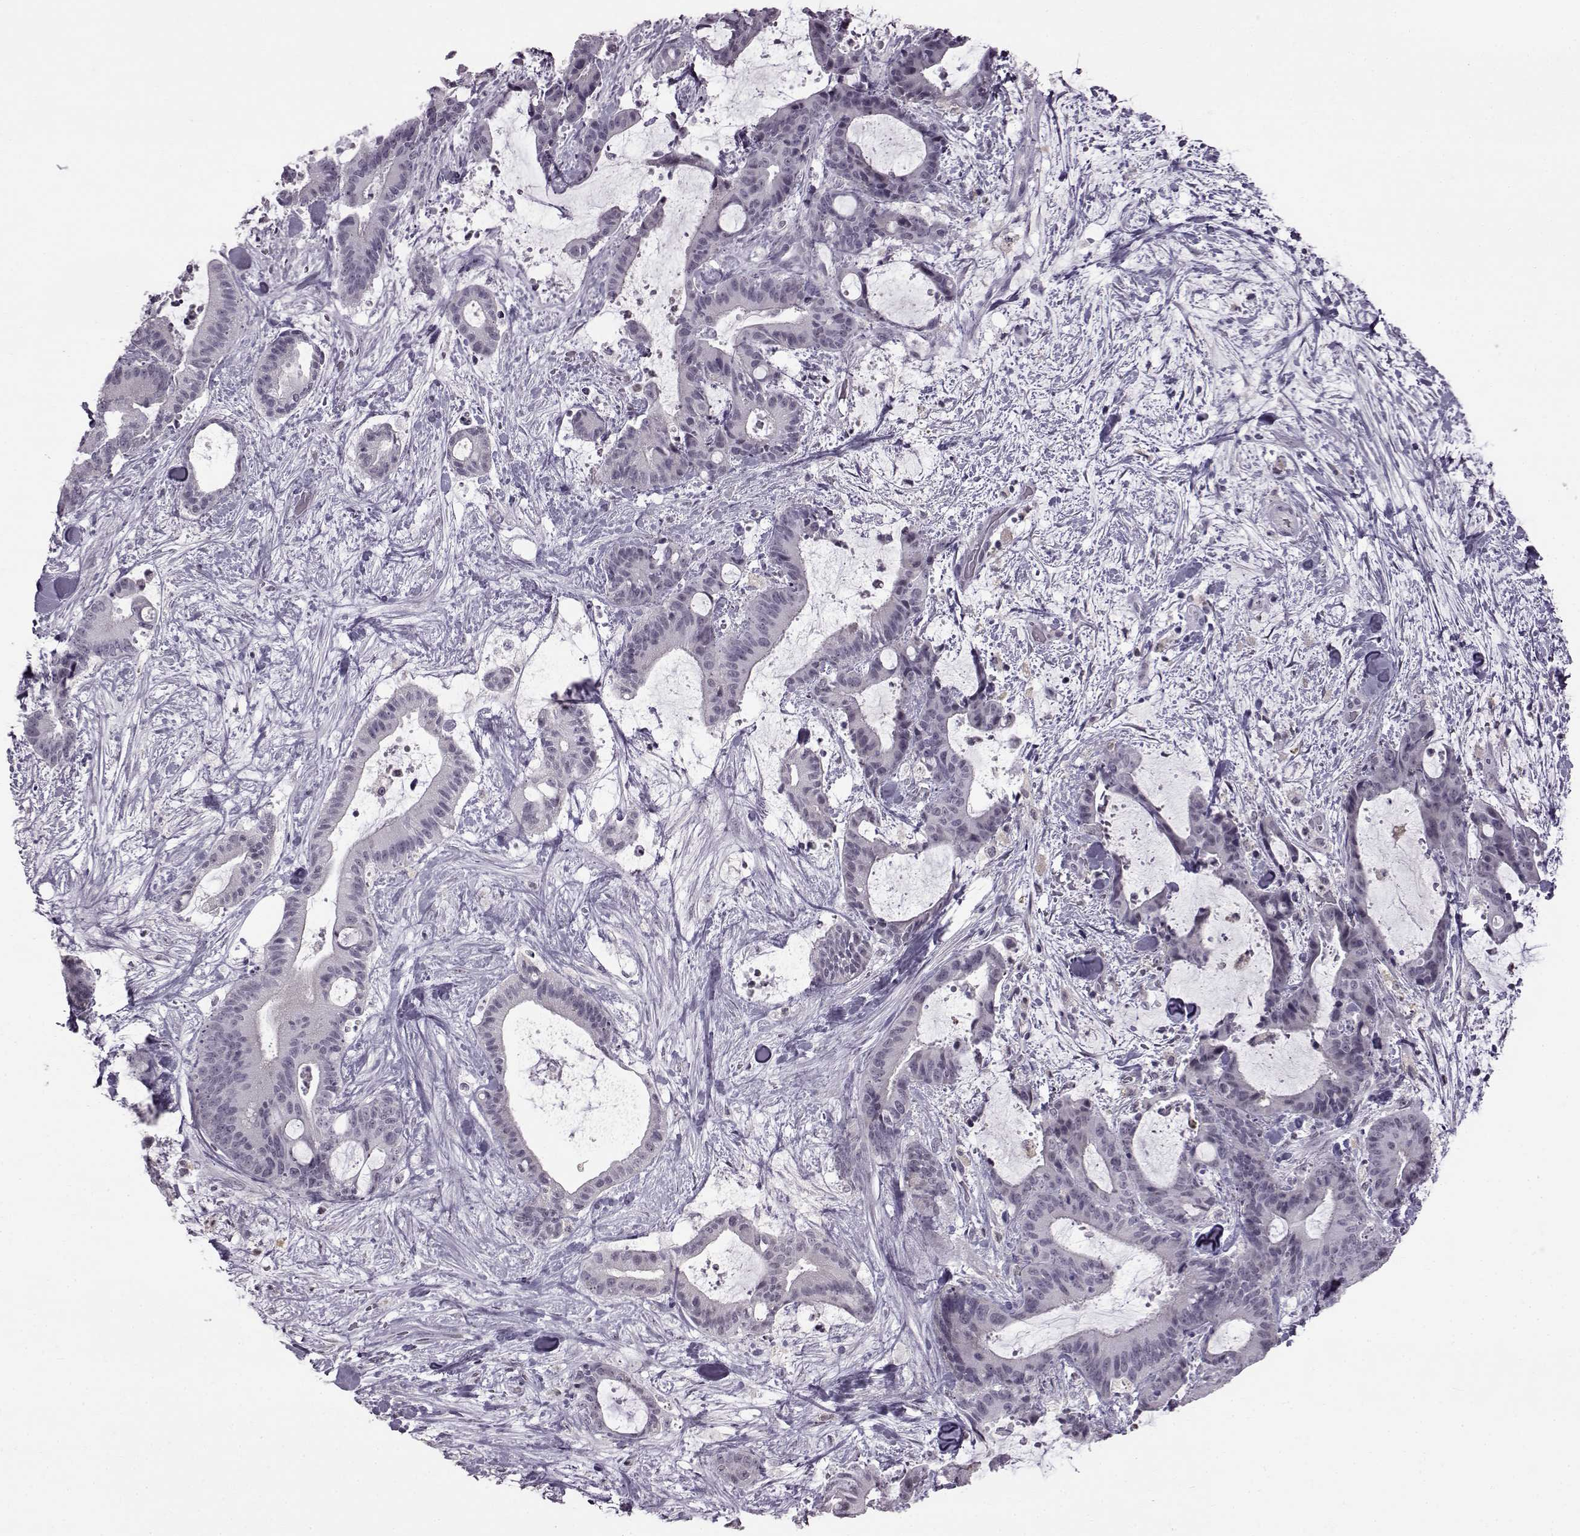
{"staining": {"intensity": "negative", "quantity": "none", "location": "none"}, "tissue": "liver cancer", "cell_type": "Tumor cells", "image_type": "cancer", "snomed": [{"axis": "morphology", "description": "Cholangiocarcinoma"}, {"axis": "topography", "description": "Liver"}], "caption": "This is an IHC histopathology image of human cholangiocarcinoma (liver). There is no expression in tumor cells.", "gene": "SLC28A2", "patient": {"sex": "female", "age": 73}}